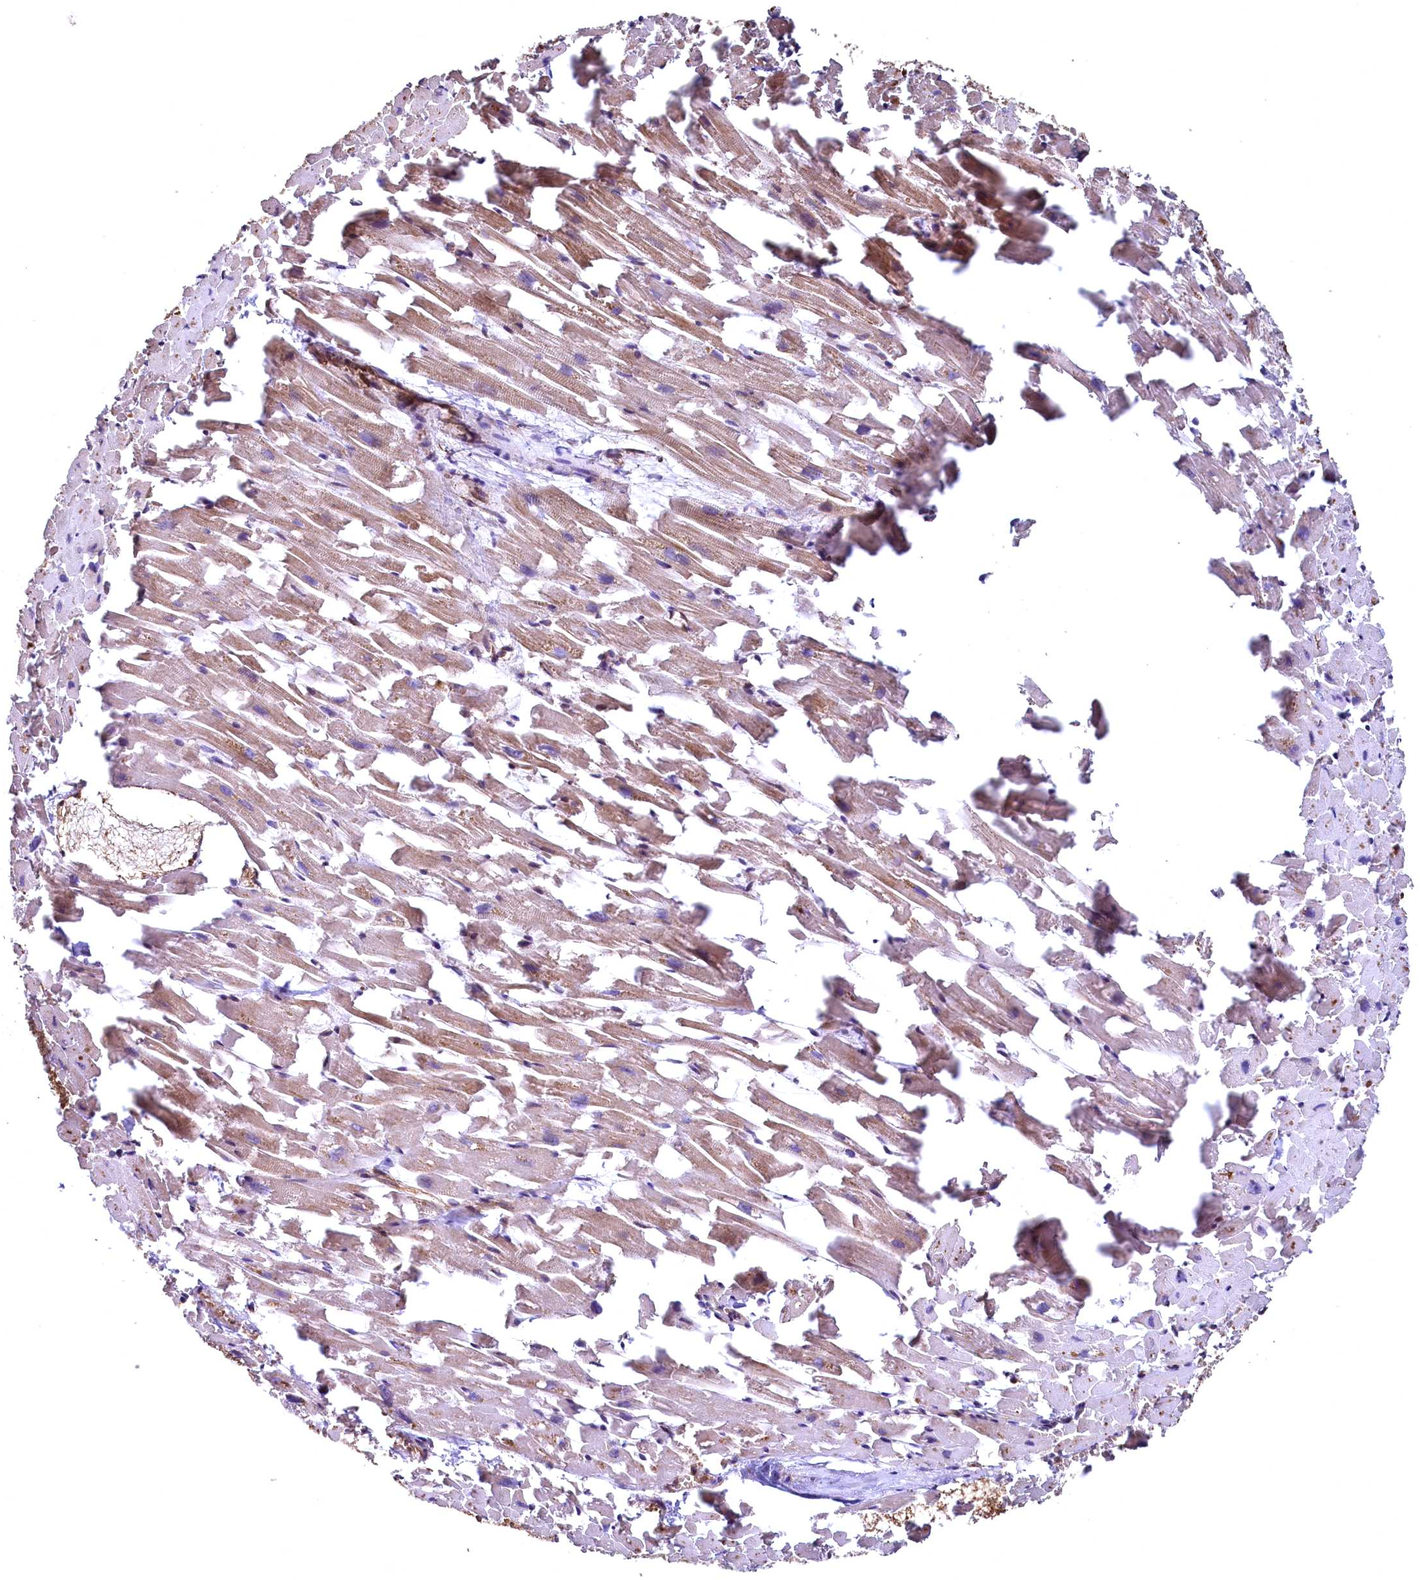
{"staining": {"intensity": "moderate", "quantity": ">75%", "location": "cytoplasmic/membranous"}, "tissue": "heart muscle", "cell_type": "Cardiomyocytes", "image_type": "normal", "snomed": [{"axis": "morphology", "description": "Normal tissue, NOS"}, {"axis": "topography", "description": "Heart"}], "caption": "A high-resolution image shows immunohistochemistry staining of benign heart muscle, which displays moderate cytoplasmic/membranous expression in about >75% of cardiomyocytes.", "gene": "SVIP", "patient": {"sex": "female", "age": 64}}